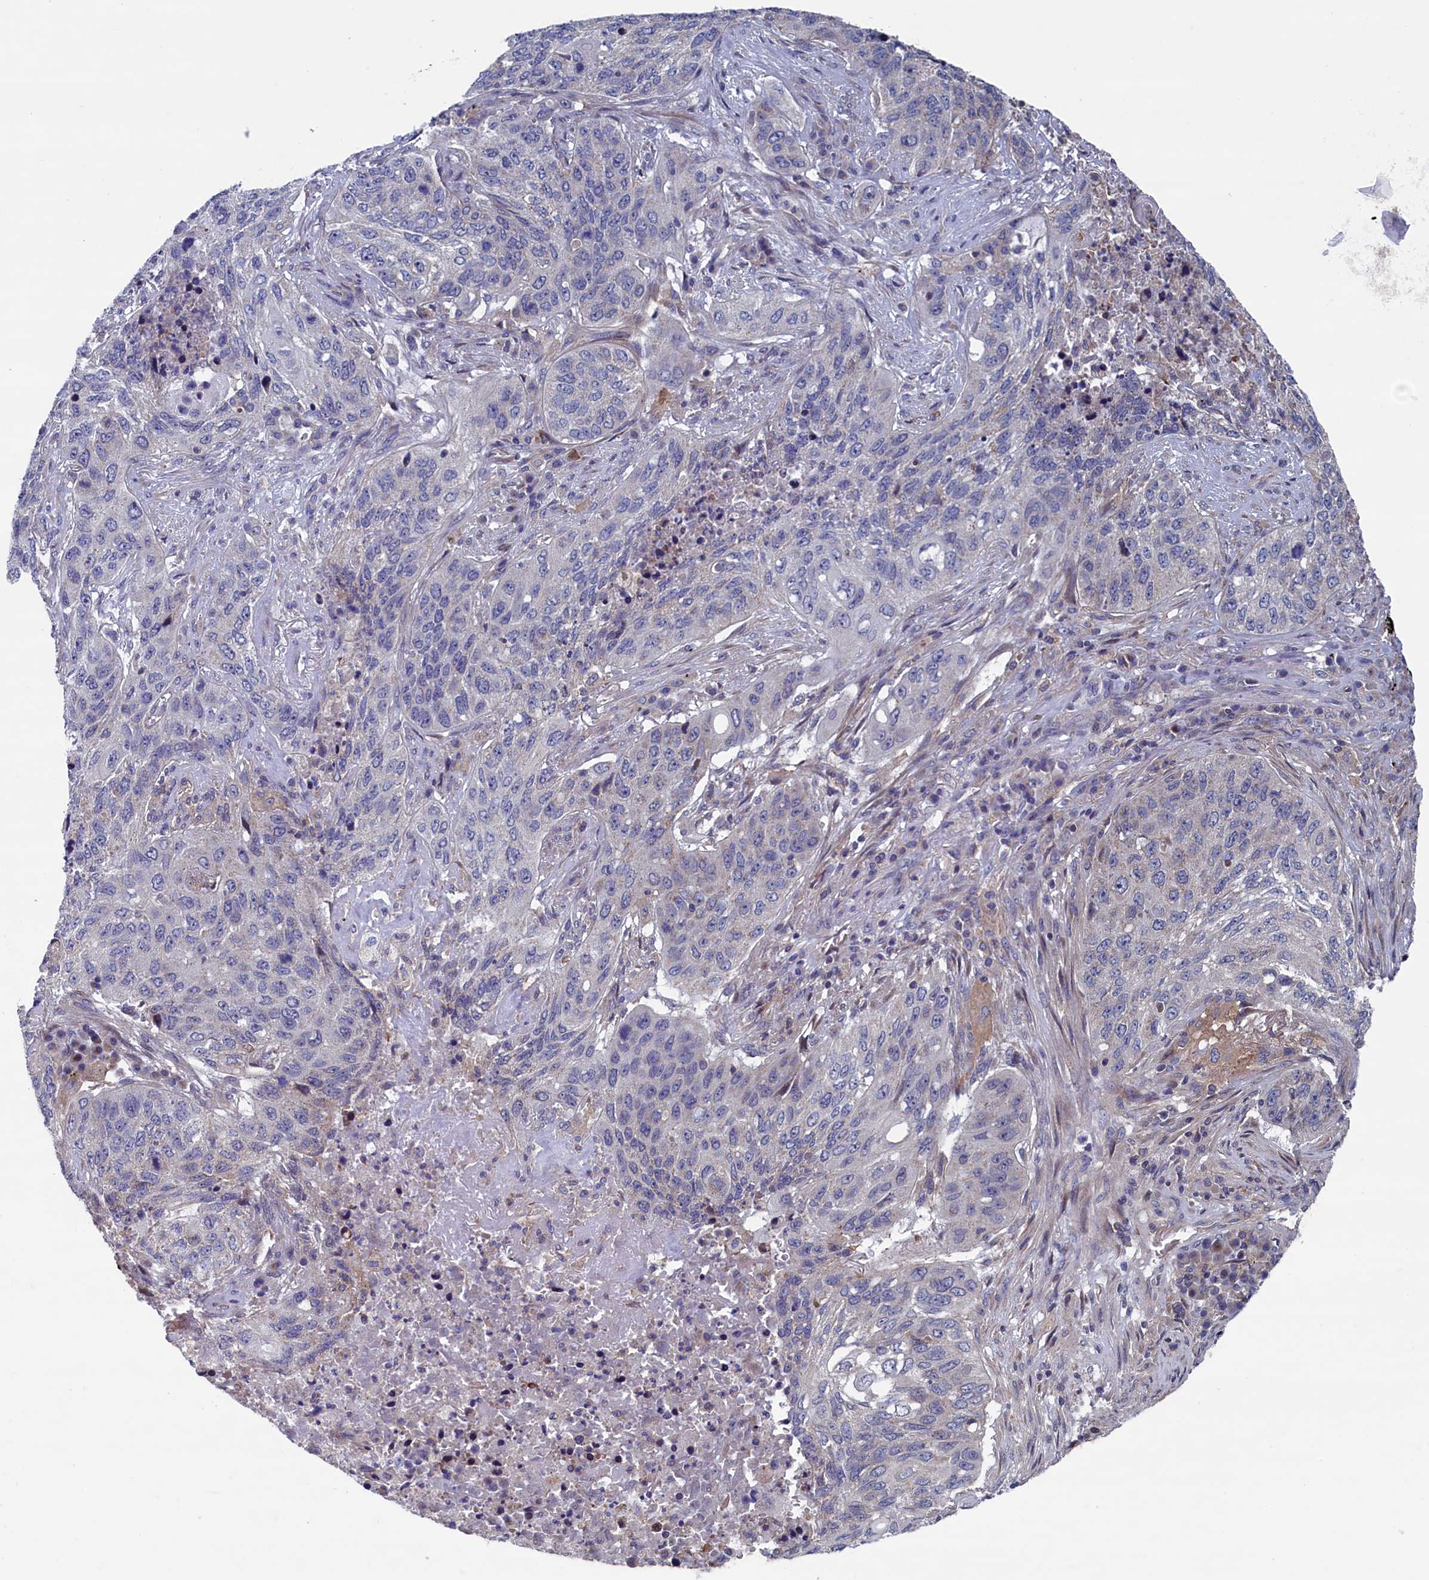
{"staining": {"intensity": "negative", "quantity": "none", "location": "none"}, "tissue": "lung cancer", "cell_type": "Tumor cells", "image_type": "cancer", "snomed": [{"axis": "morphology", "description": "Squamous cell carcinoma, NOS"}, {"axis": "topography", "description": "Lung"}], "caption": "Immunohistochemistry photomicrograph of neoplastic tissue: human lung cancer stained with DAB shows no significant protein expression in tumor cells.", "gene": "SPATA13", "patient": {"sex": "female", "age": 63}}